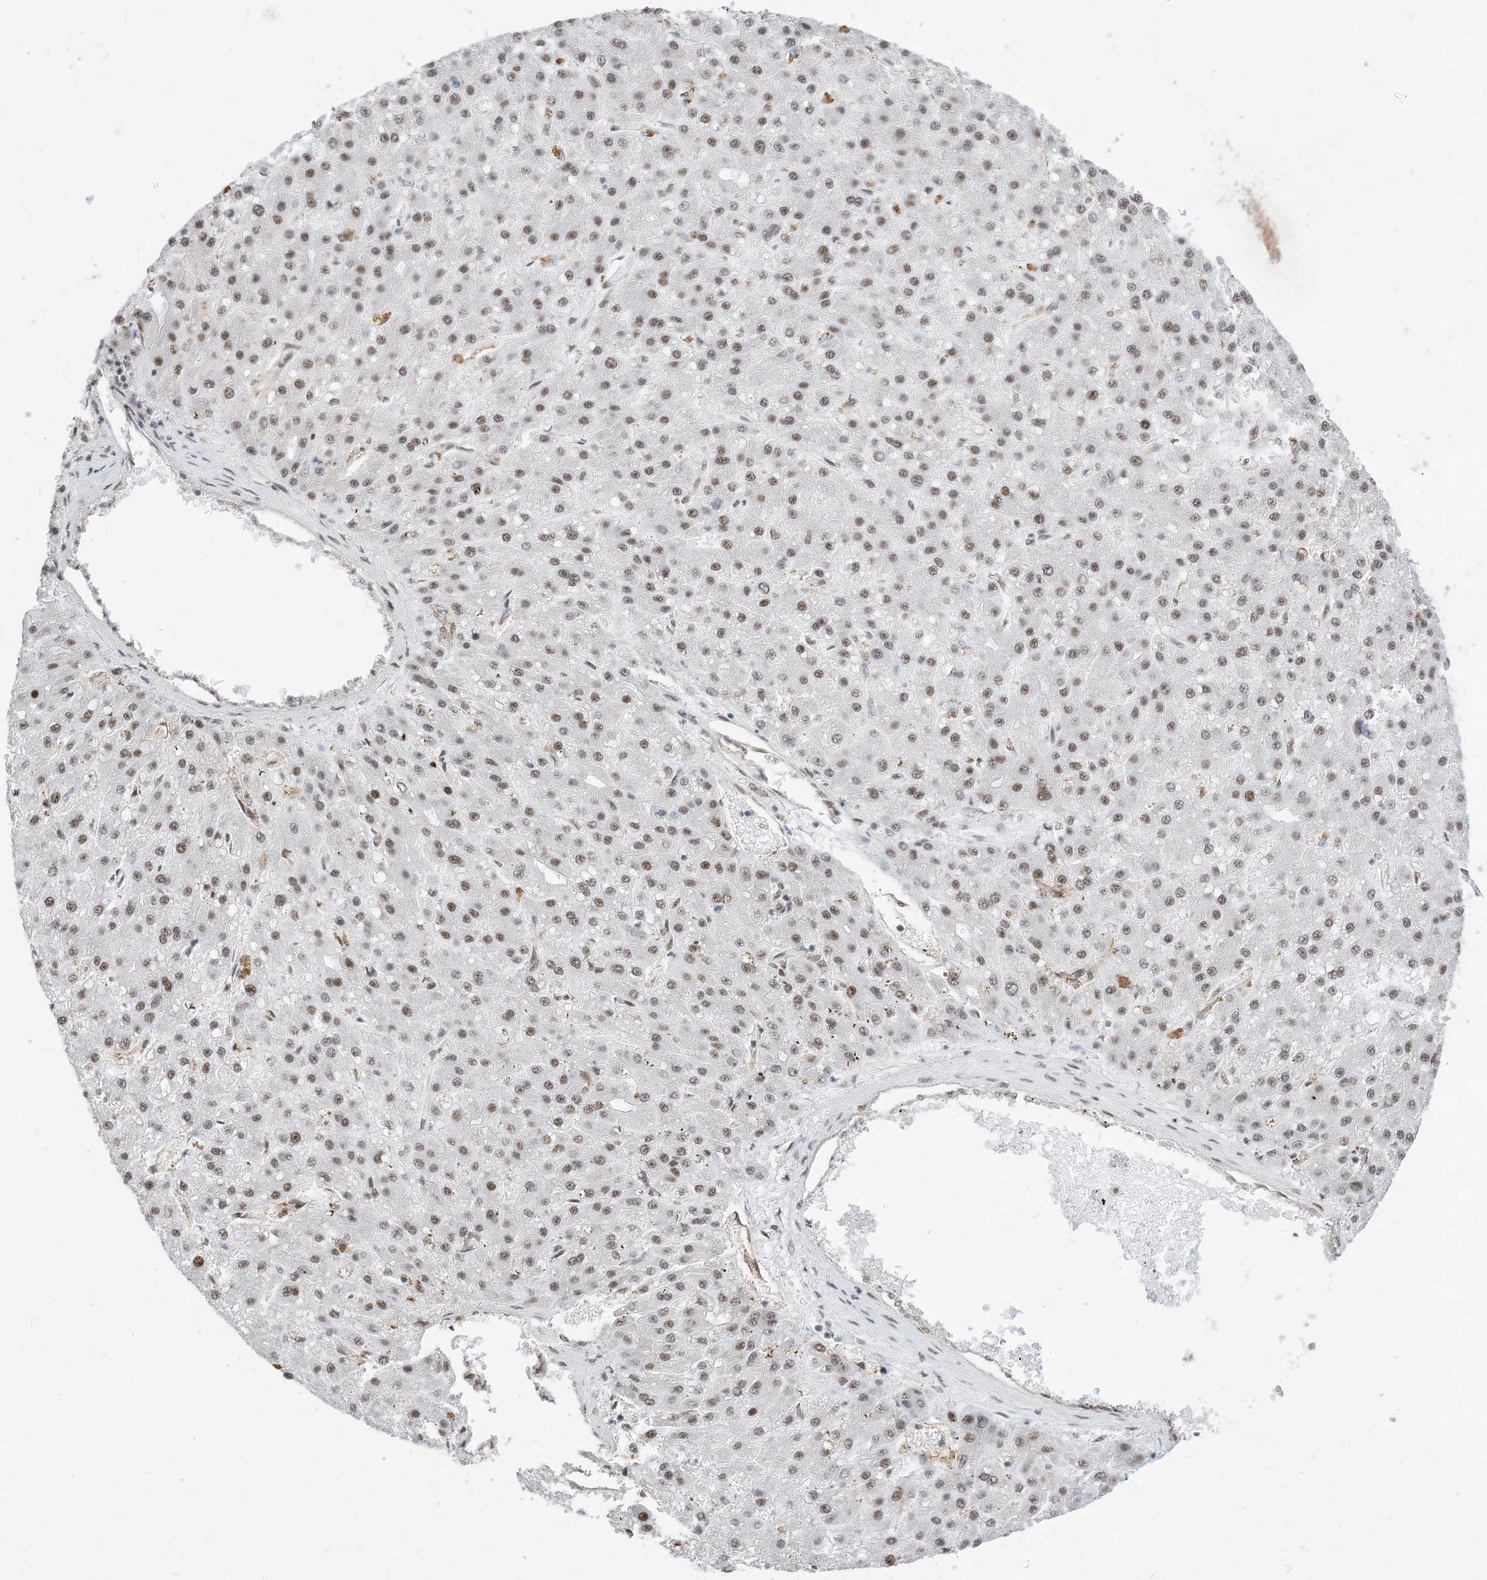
{"staining": {"intensity": "moderate", "quantity": ">75%", "location": "nuclear"}, "tissue": "liver cancer", "cell_type": "Tumor cells", "image_type": "cancer", "snomed": [{"axis": "morphology", "description": "Carcinoma, Hepatocellular, NOS"}, {"axis": "topography", "description": "Liver"}], "caption": "Protein positivity by immunohistochemistry displays moderate nuclear expression in approximately >75% of tumor cells in hepatocellular carcinoma (liver). (brown staining indicates protein expression, while blue staining denotes nuclei).", "gene": "SF3A3", "patient": {"sex": "male", "age": 67}}